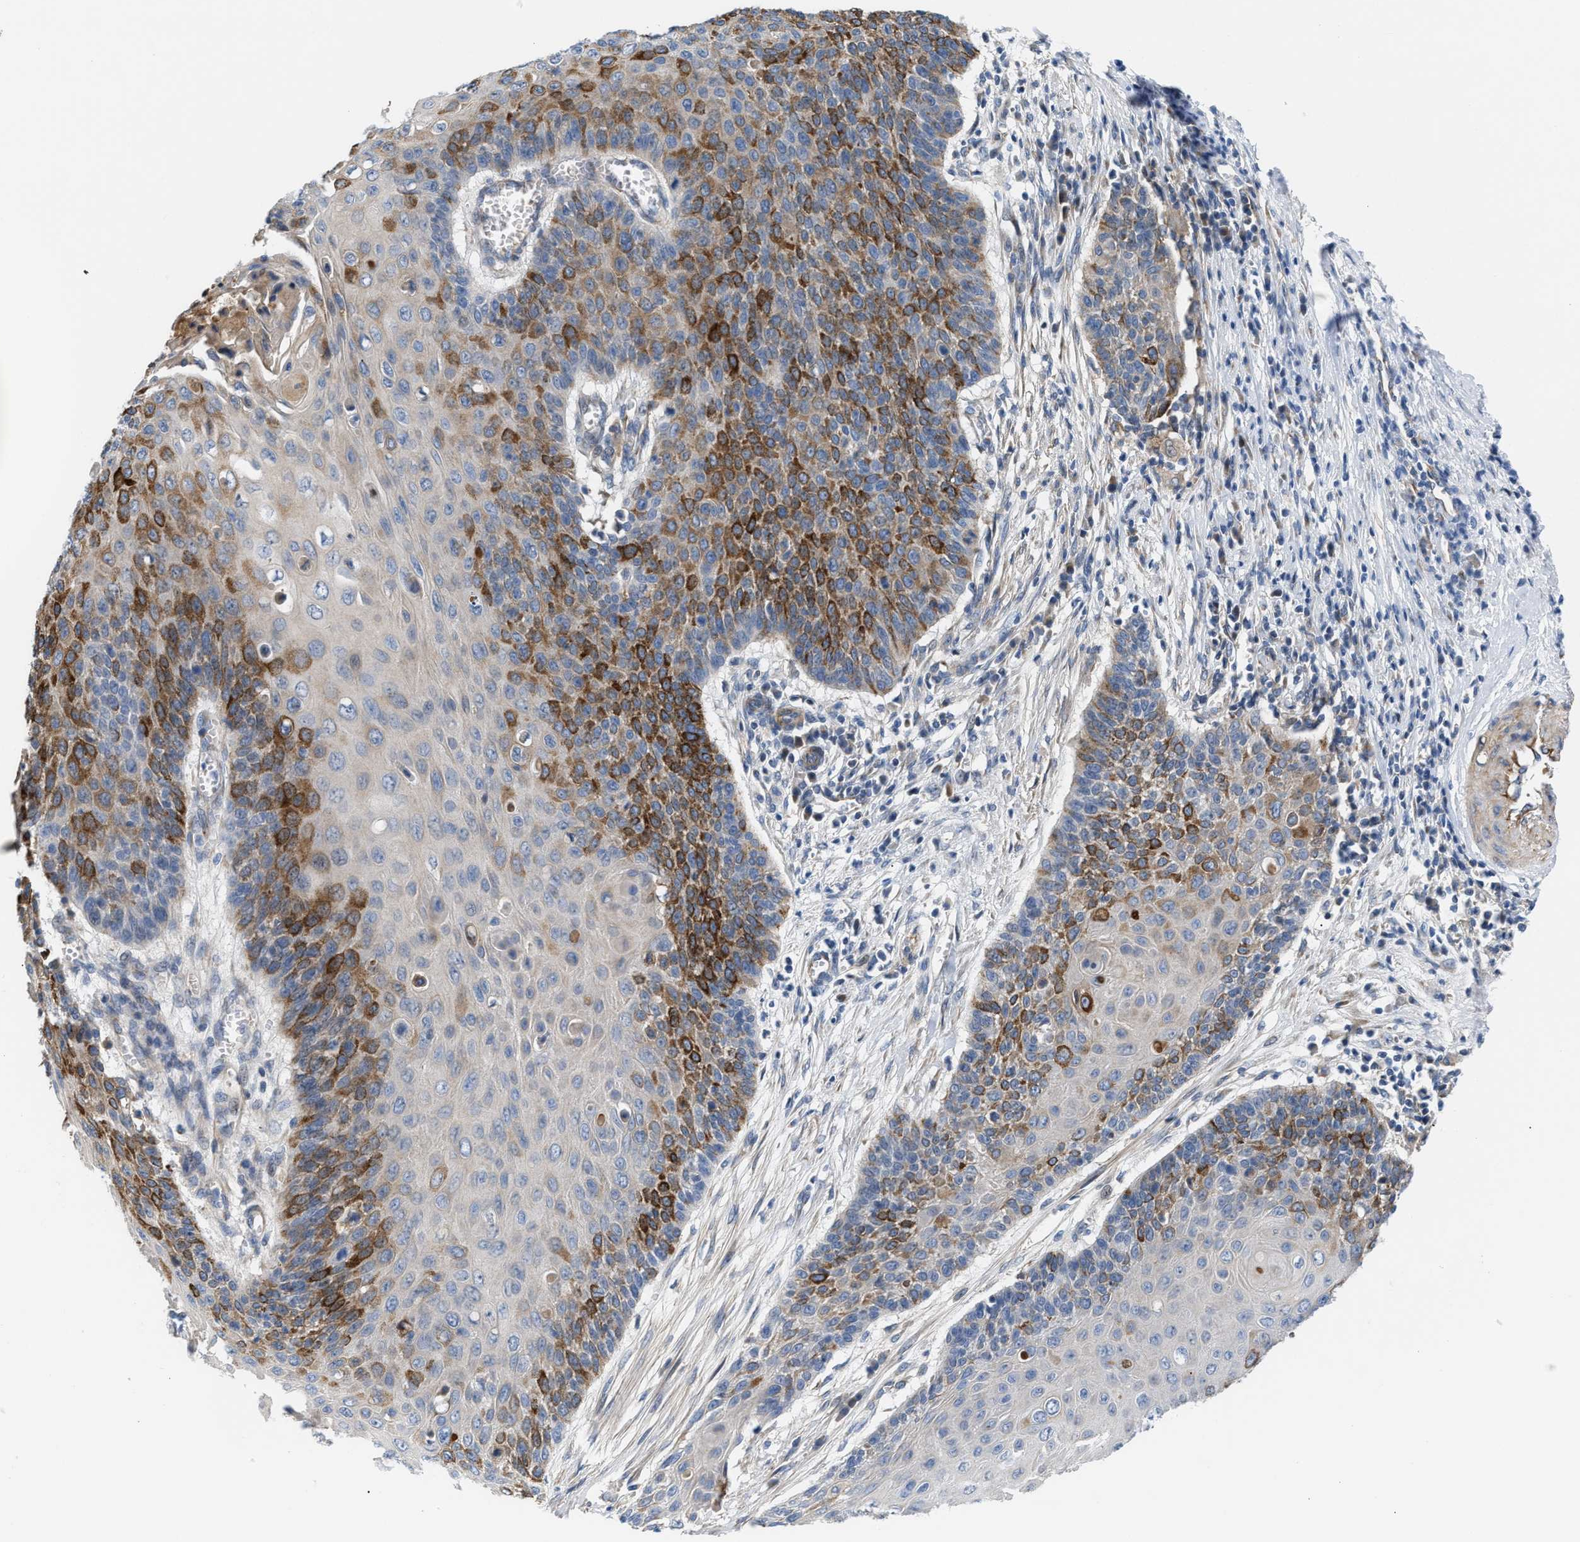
{"staining": {"intensity": "moderate", "quantity": "25%-75%", "location": "cytoplasmic/membranous"}, "tissue": "cervical cancer", "cell_type": "Tumor cells", "image_type": "cancer", "snomed": [{"axis": "morphology", "description": "Squamous cell carcinoma, NOS"}, {"axis": "topography", "description": "Cervix"}], "caption": "The immunohistochemical stain shows moderate cytoplasmic/membranous expression in tumor cells of squamous cell carcinoma (cervical) tissue.", "gene": "TFPI", "patient": {"sex": "female", "age": 39}}